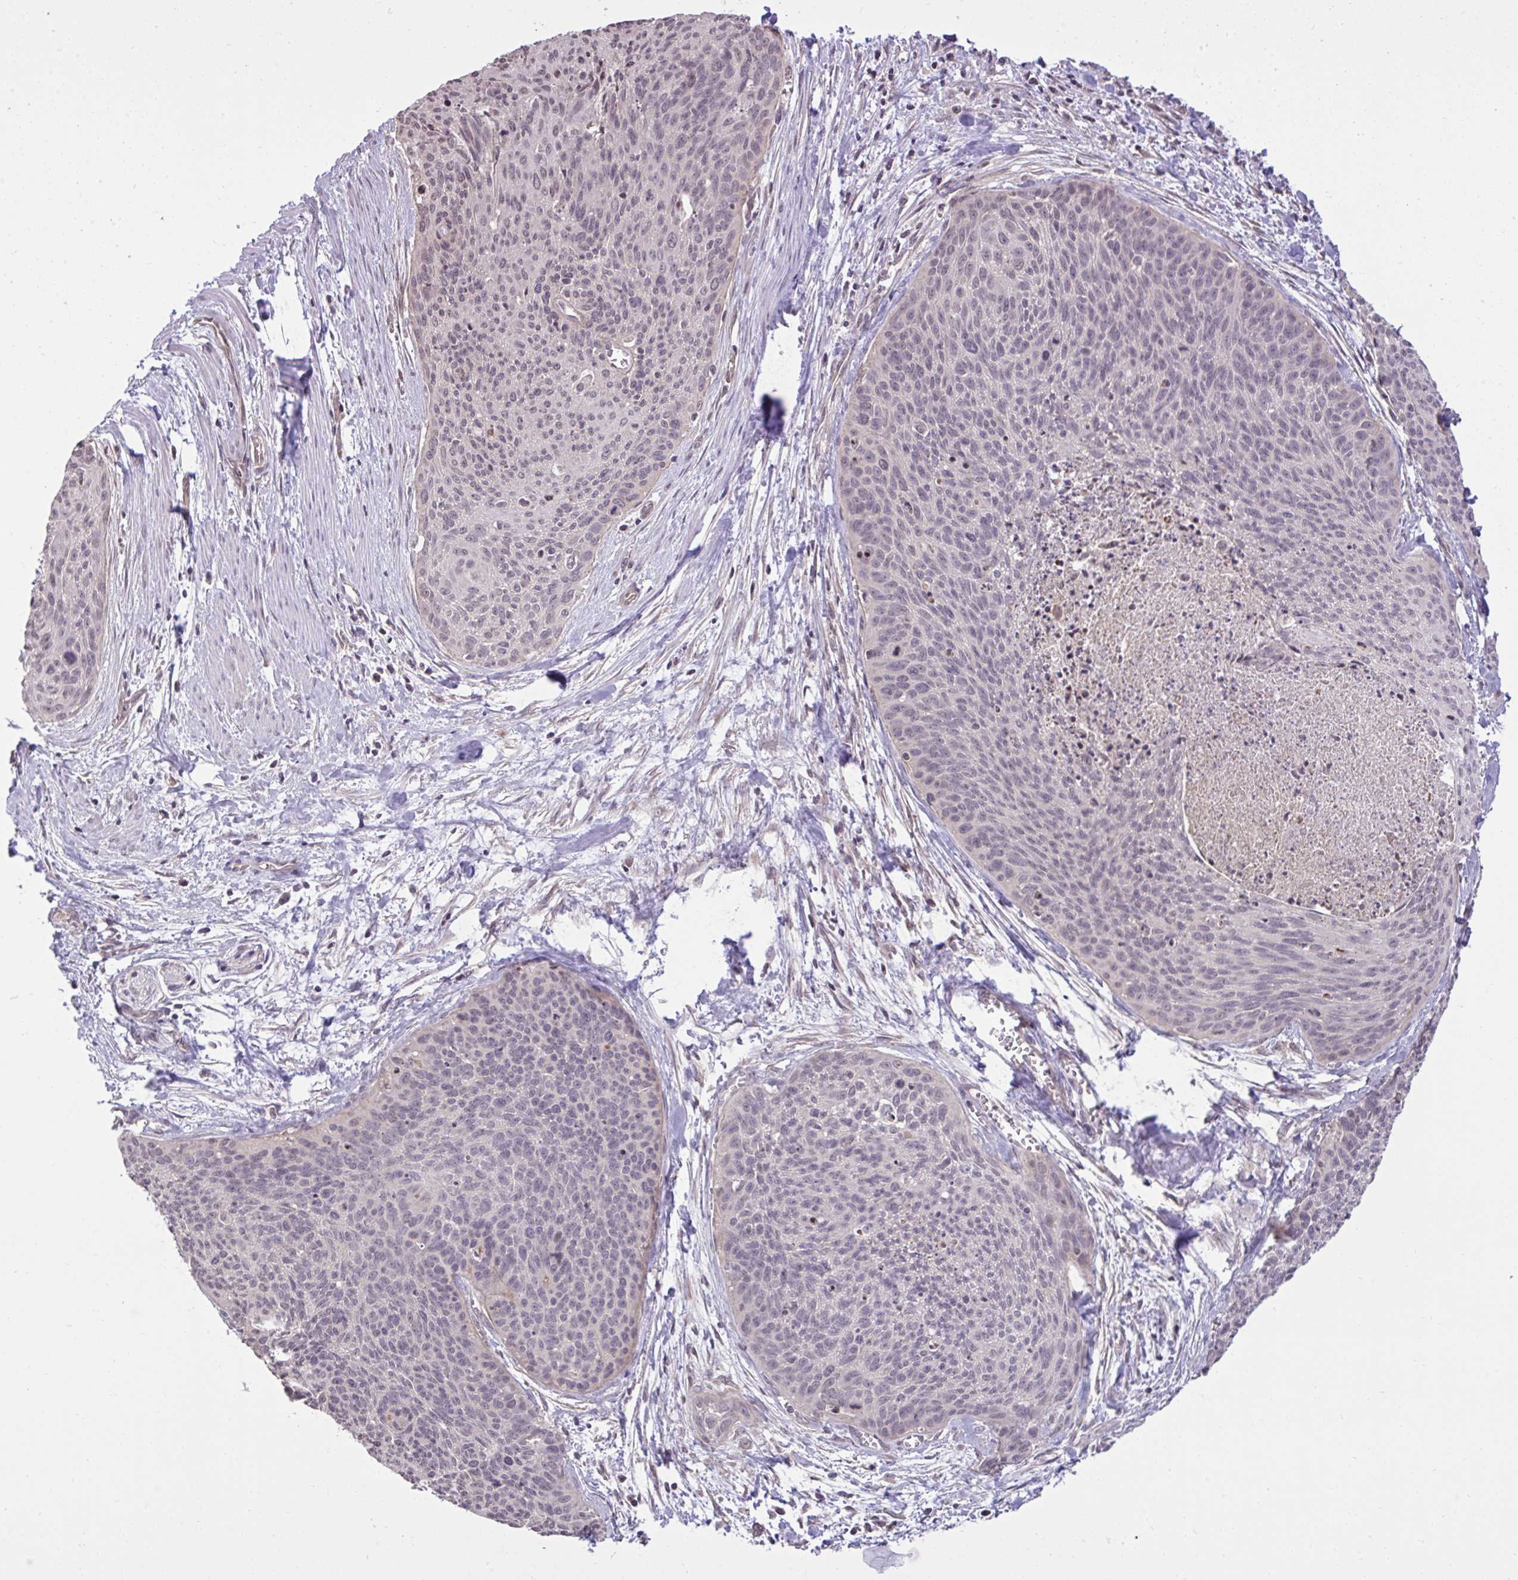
{"staining": {"intensity": "negative", "quantity": "none", "location": "none"}, "tissue": "cervical cancer", "cell_type": "Tumor cells", "image_type": "cancer", "snomed": [{"axis": "morphology", "description": "Squamous cell carcinoma, NOS"}, {"axis": "topography", "description": "Cervix"}], "caption": "An IHC histopathology image of cervical cancer is shown. There is no staining in tumor cells of cervical cancer.", "gene": "CYP20A1", "patient": {"sex": "female", "age": 55}}